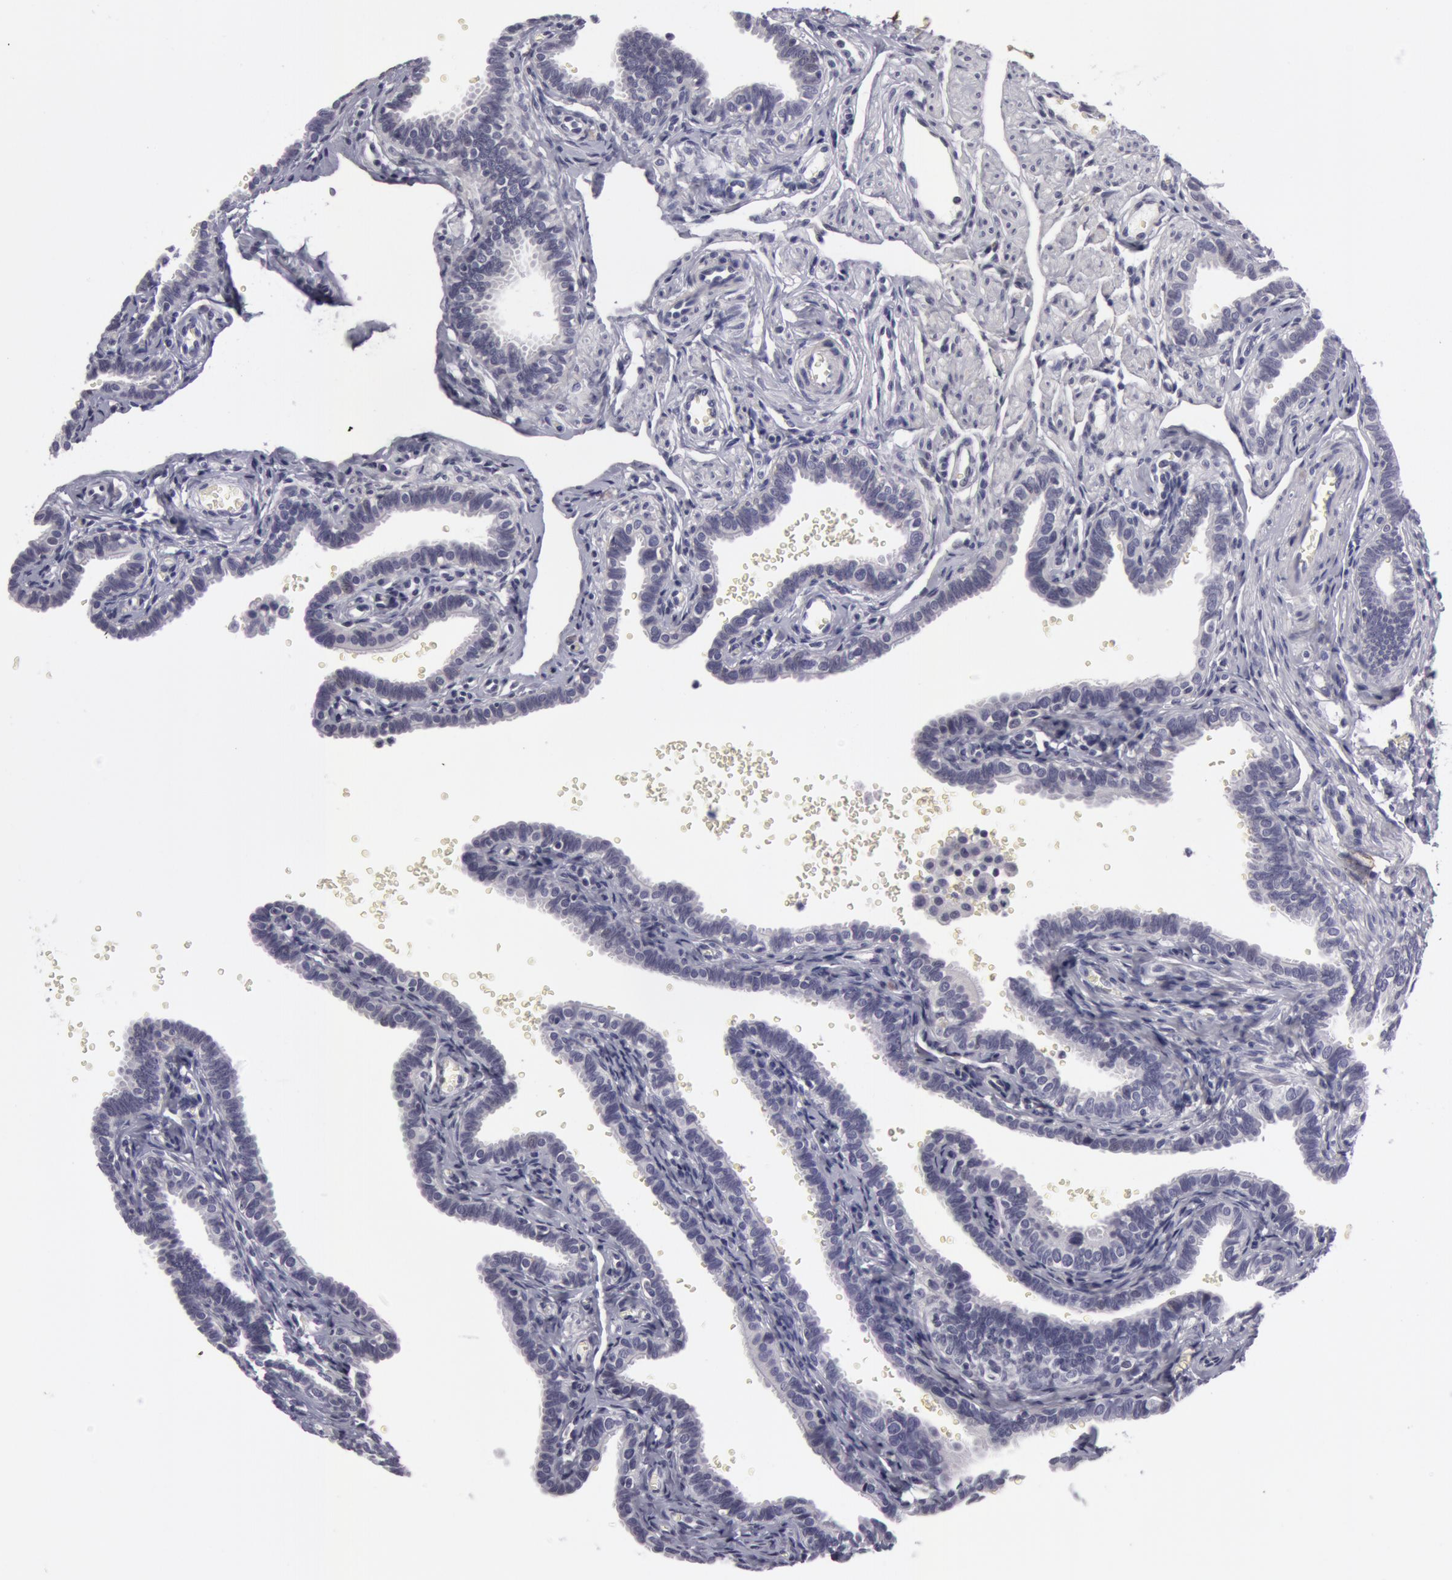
{"staining": {"intensity": "negative", "quantity": "none", "location": "none"}, "tissue": "fallopian tube", "cell_type": "Glandular cells", "image_type": "normal", "snomed": [{"axis": "morphology", "description": "Normal tissue, NOS"}, {"axis": "topography", "description": "Fallopian tube"}], "caption": "An IHC micrograph of normal fallopian tube is shown. There is no staining in glandular cells of fallopian tube.", "gene": "NLGN4X", "patient": {"sex": "female", "age": 35}}